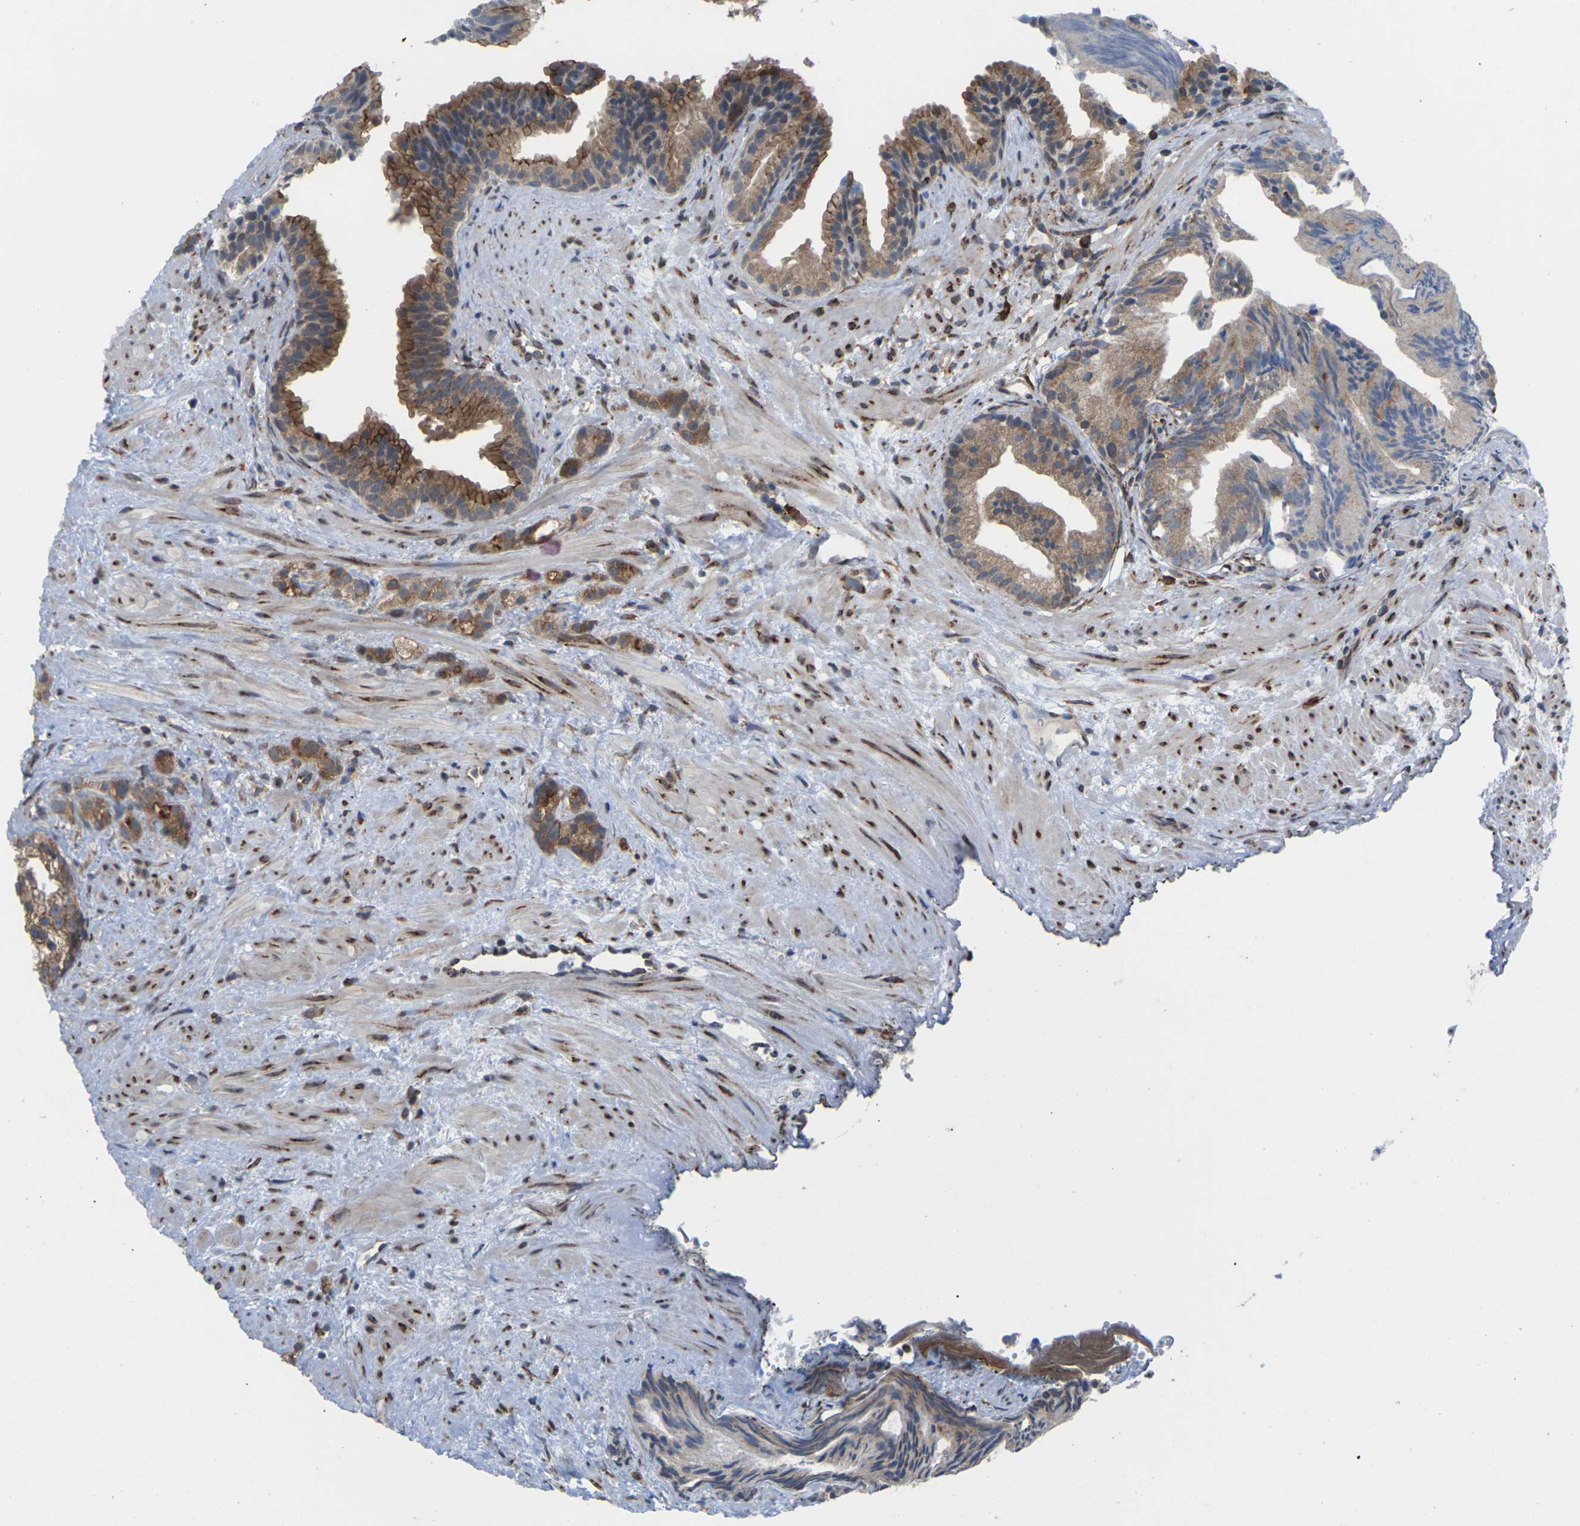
{"staining": {"intensity": "moderate", "quantity": ">75%", "location": "cytoplasmic/membranous"}, "tissue": "prostate cancer", "cell_type": "Tumor cells", "image_type": "cancer", "snomed": [{"axis": "morphology", "description": "Adenocarcinoma, Low grade"}, {"axis": "topography", "description": "Prostate"}], "caption": "Protein analysis of prostate cancer tissue displays moderate cytoplasmic/membranous positivity in approximately >75% of tumor cells.", "gene": "PDZK1IP1", "patient": {"sex": "male", "age": 89}}